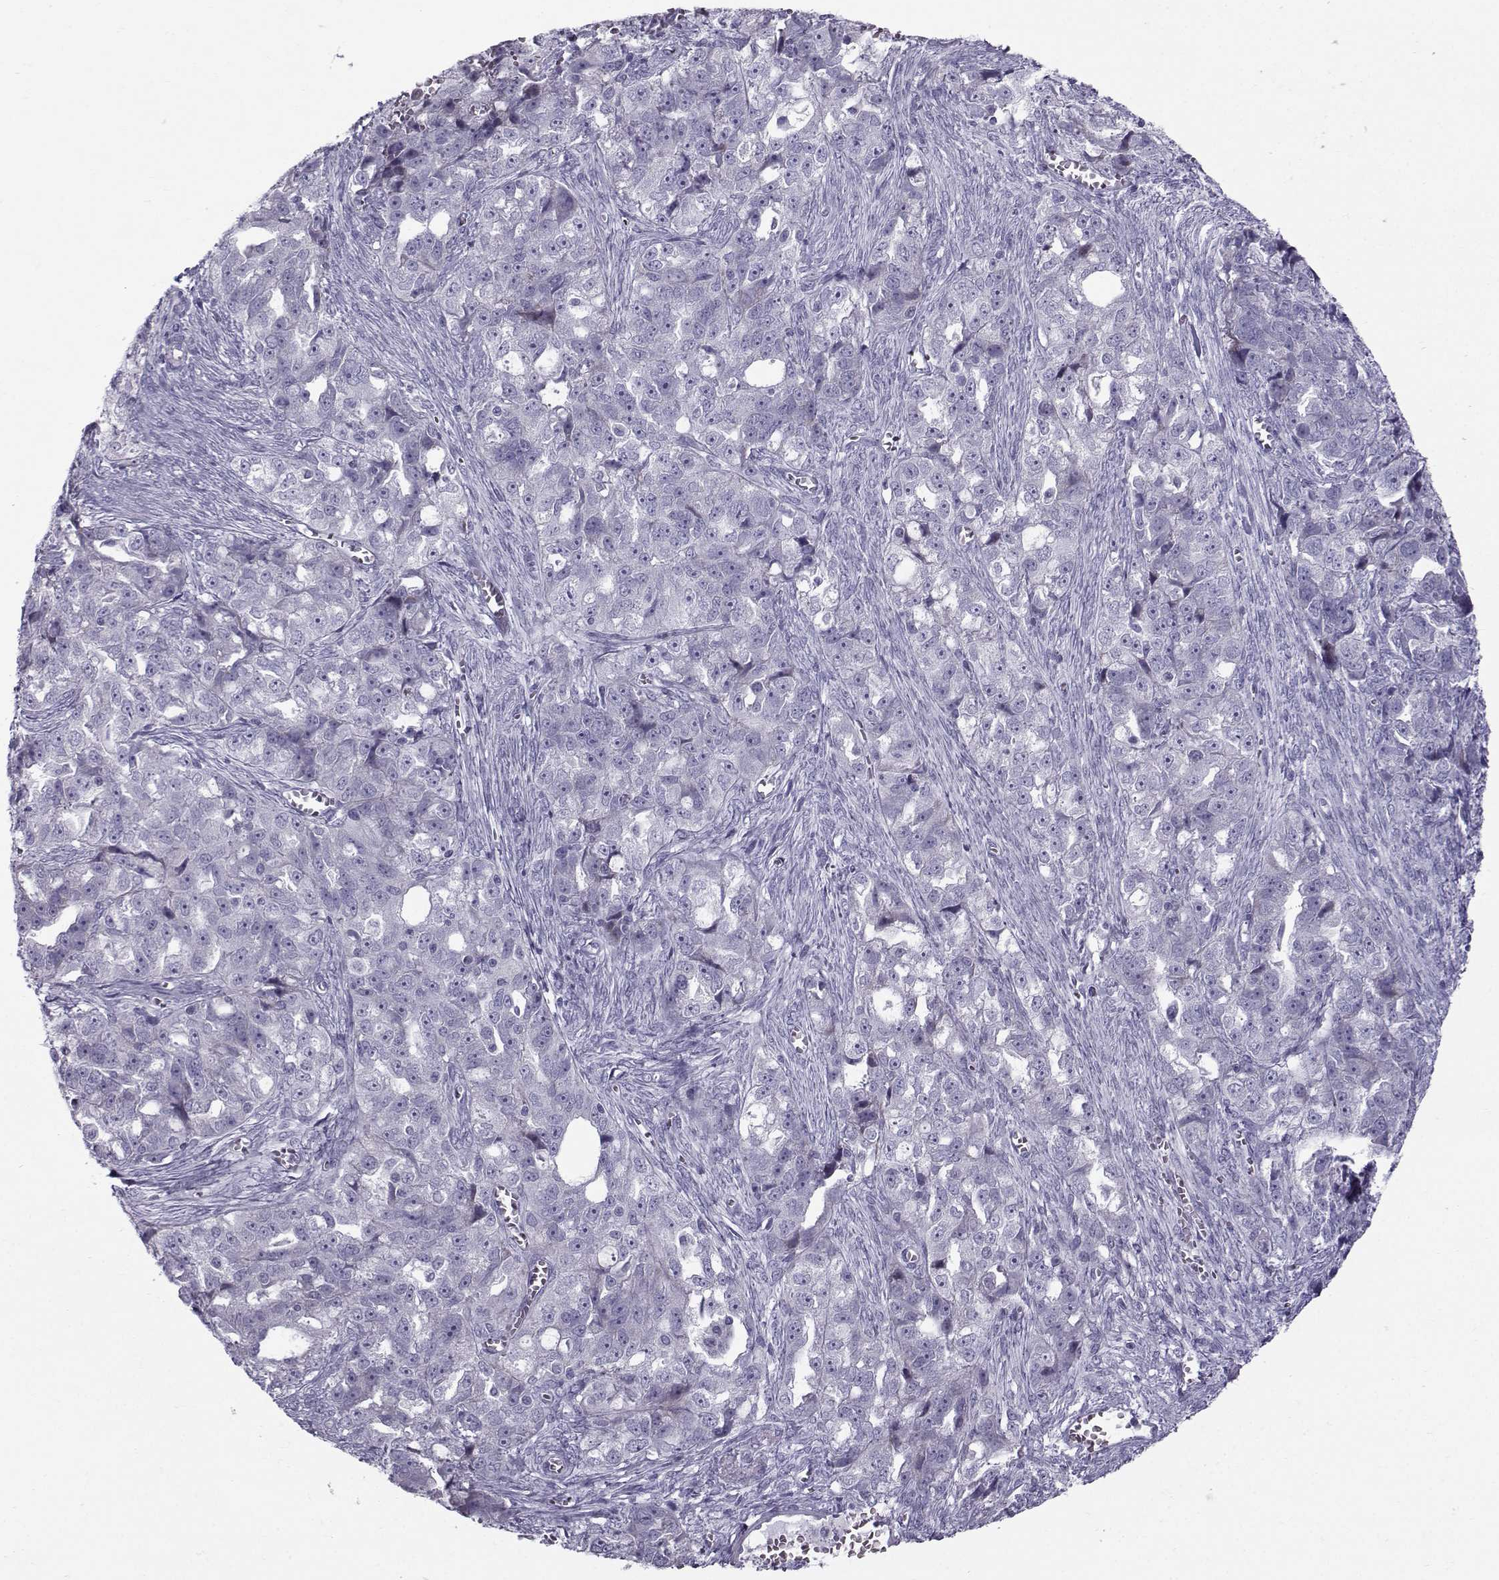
{"staining": {"intensity": "negative", "quantity": "none", "location": "none"}, "tissue": "ovarian cancer", "cell_type": "Tumor cells", "image_type": "cancer", "snomed": [{"axis": "morphology", "description": "Cystadenocarcinoma, serous, NOS"}, {"axis": "topography", "description": "Ovary"}], "caption": "Histopathology image shows no protein staining in tumor cells of ovarian serous cystadenocarcinoma tissue.", "gene": "DMRT3", "patient": {"sex": "female", "age": 51}}